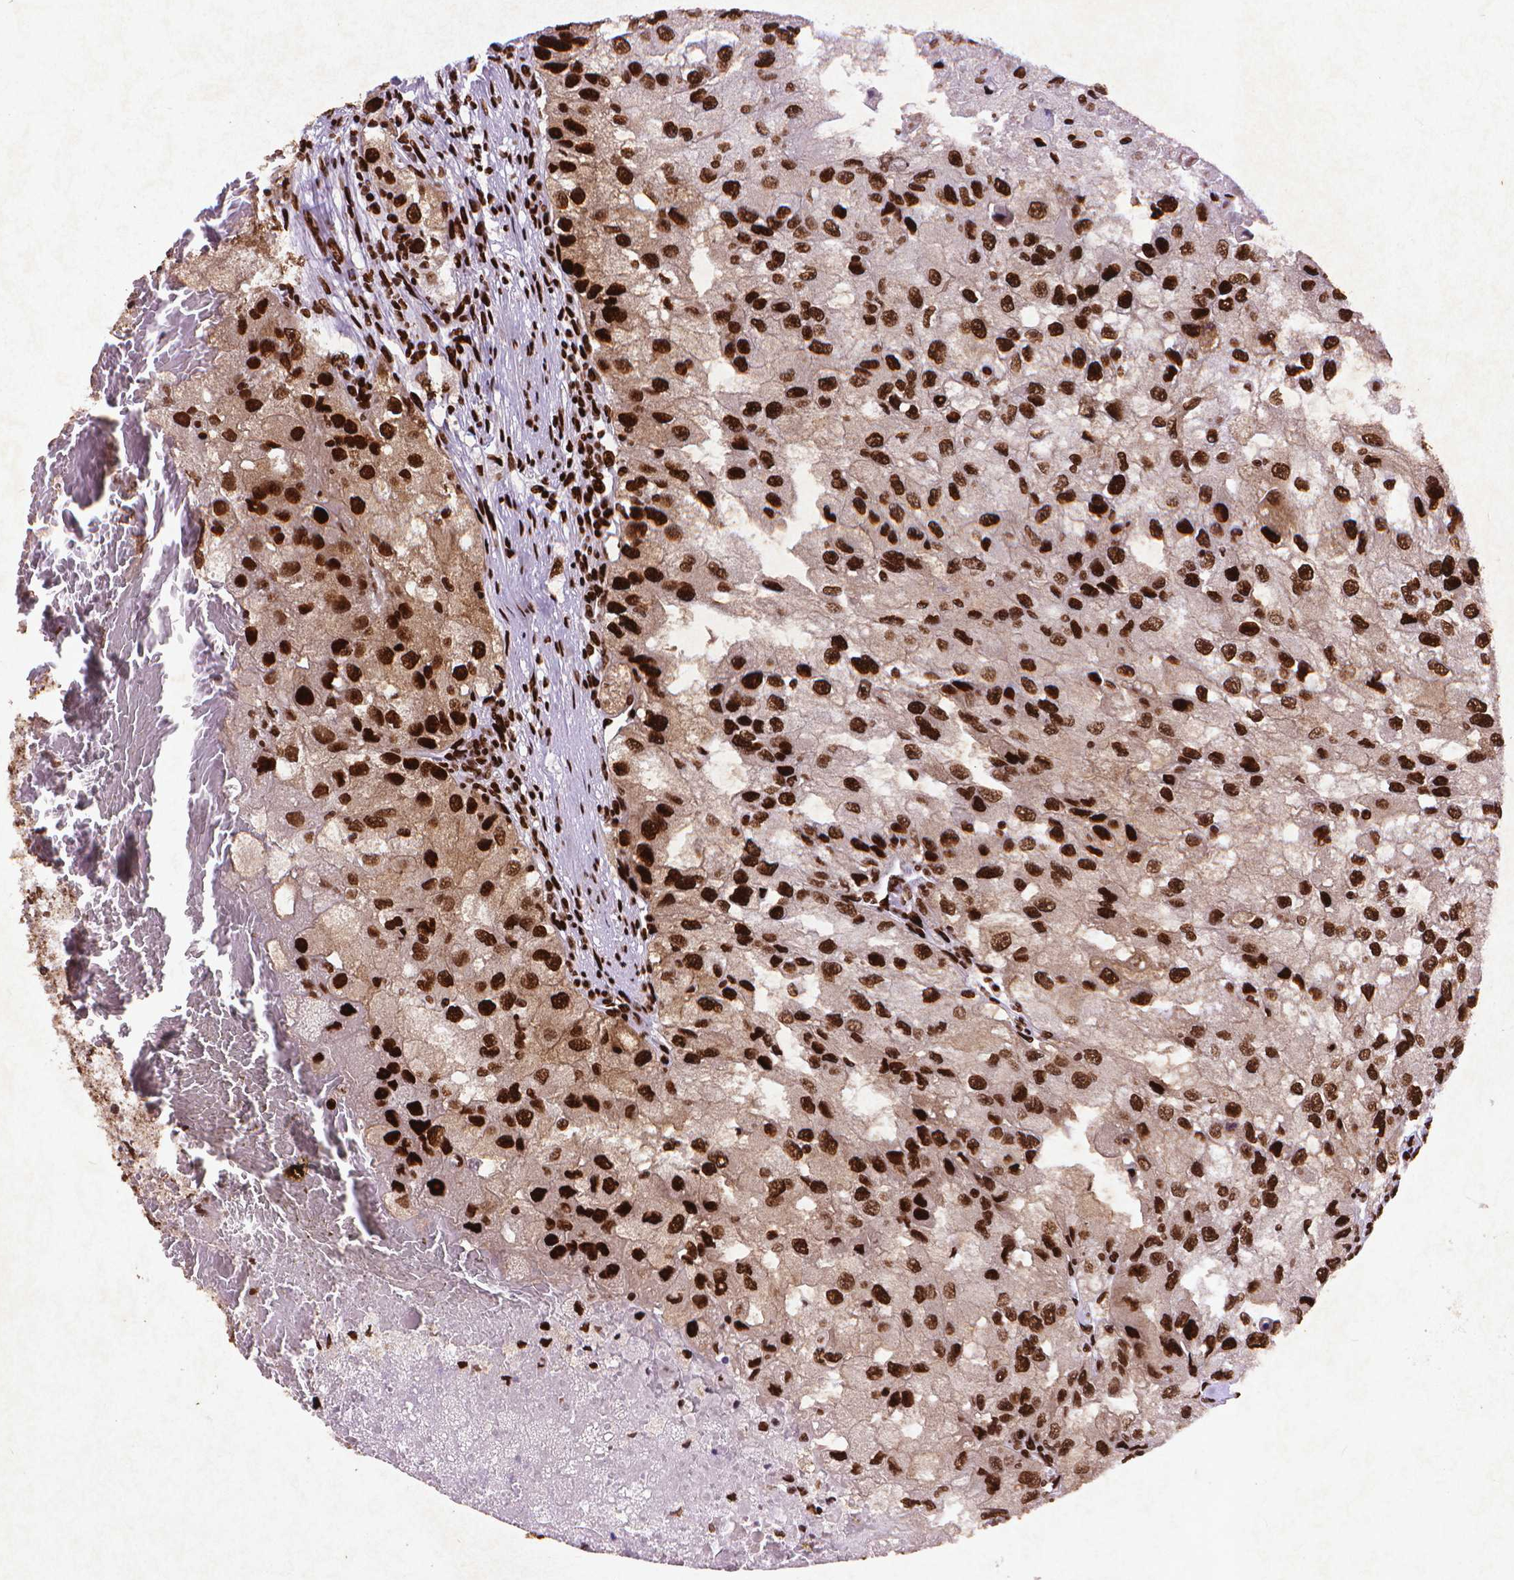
{"staining": {"intensity": "strong", "quantity": ">75%", "location": "nuclear"}, "tissue": "renal cancer", "cell_type": "Tumor cells", "image_type": "cancer", "snomed": [{"axis": "morphology", "description": "Adenocarcinoma, NOS"}, {"axis": "topography", "description": "Kidney"}], "caption": "A high-resolution image shows immunohistochemistry (IHC) staining of renal cancer (adenocarcinoma), which reveals strong nuclear staining in approximately >75% of tumor cells.", "gene": "CITED2", "patient": {"sex": "male", "age": 63}}